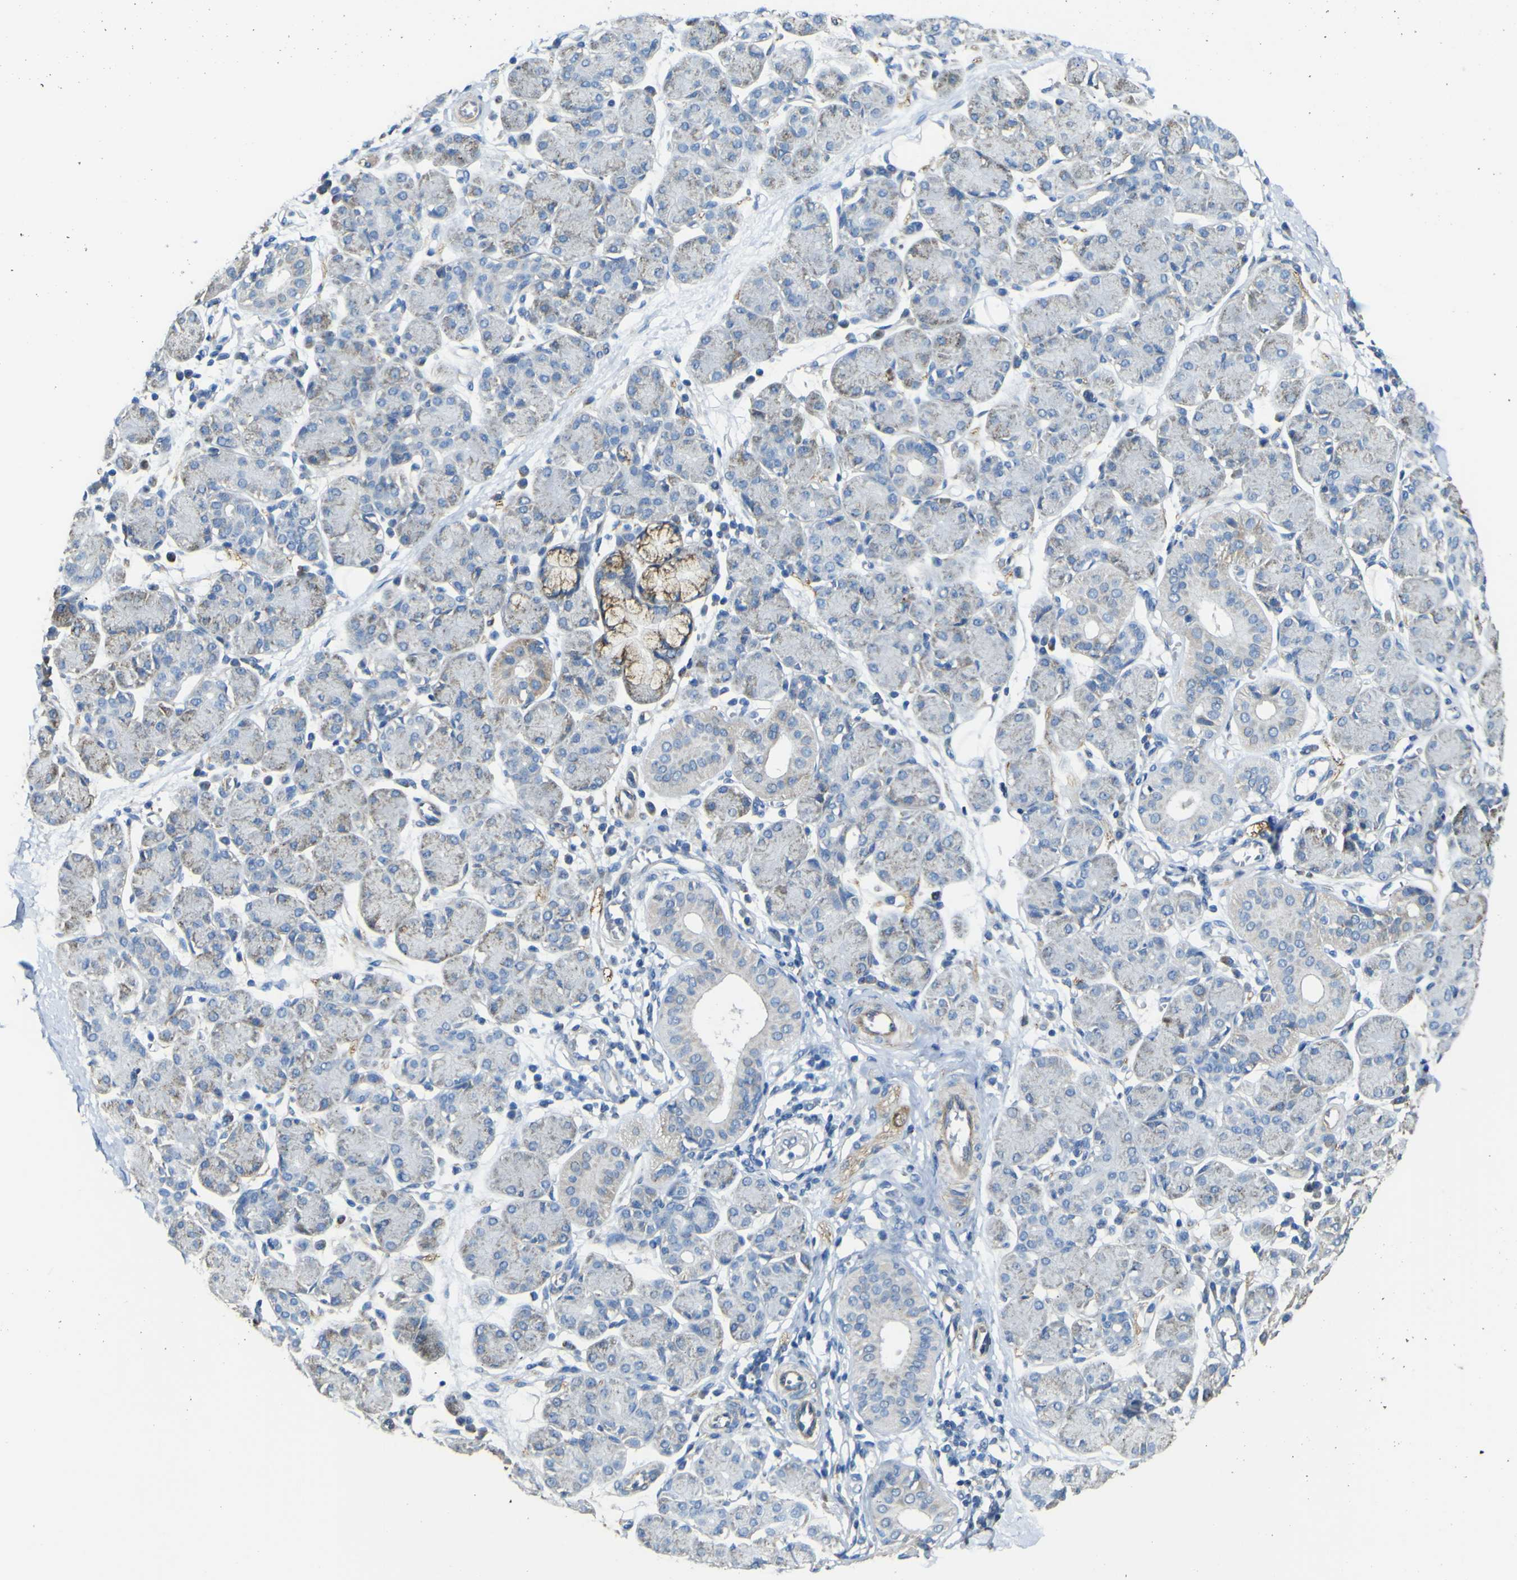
{"staining": {"intensity": "strong", "quantity": "<25%", "location": "cytoplasmic/membranous"}, "tissue": "salivary gland", "cell_type": "Glandular cells", "image_type": "normal", "snomed": [{"axis": "morphology", "description": "Normal tissue, NOS"}, {"axis": "morphology", "description": "Inflammation, NOS"}, {"axis": "topography", "description": "Lymph node"}, {"axis": "topography", "description": "Salivary gland"}], "caption": "Strong cytoplasmic/membranous positivity is seen in about <25% of glandular cells in unremarkable salivary gland.", "gene": "ALDH18A1", "patient": {"sex": "male", "age": 3}}